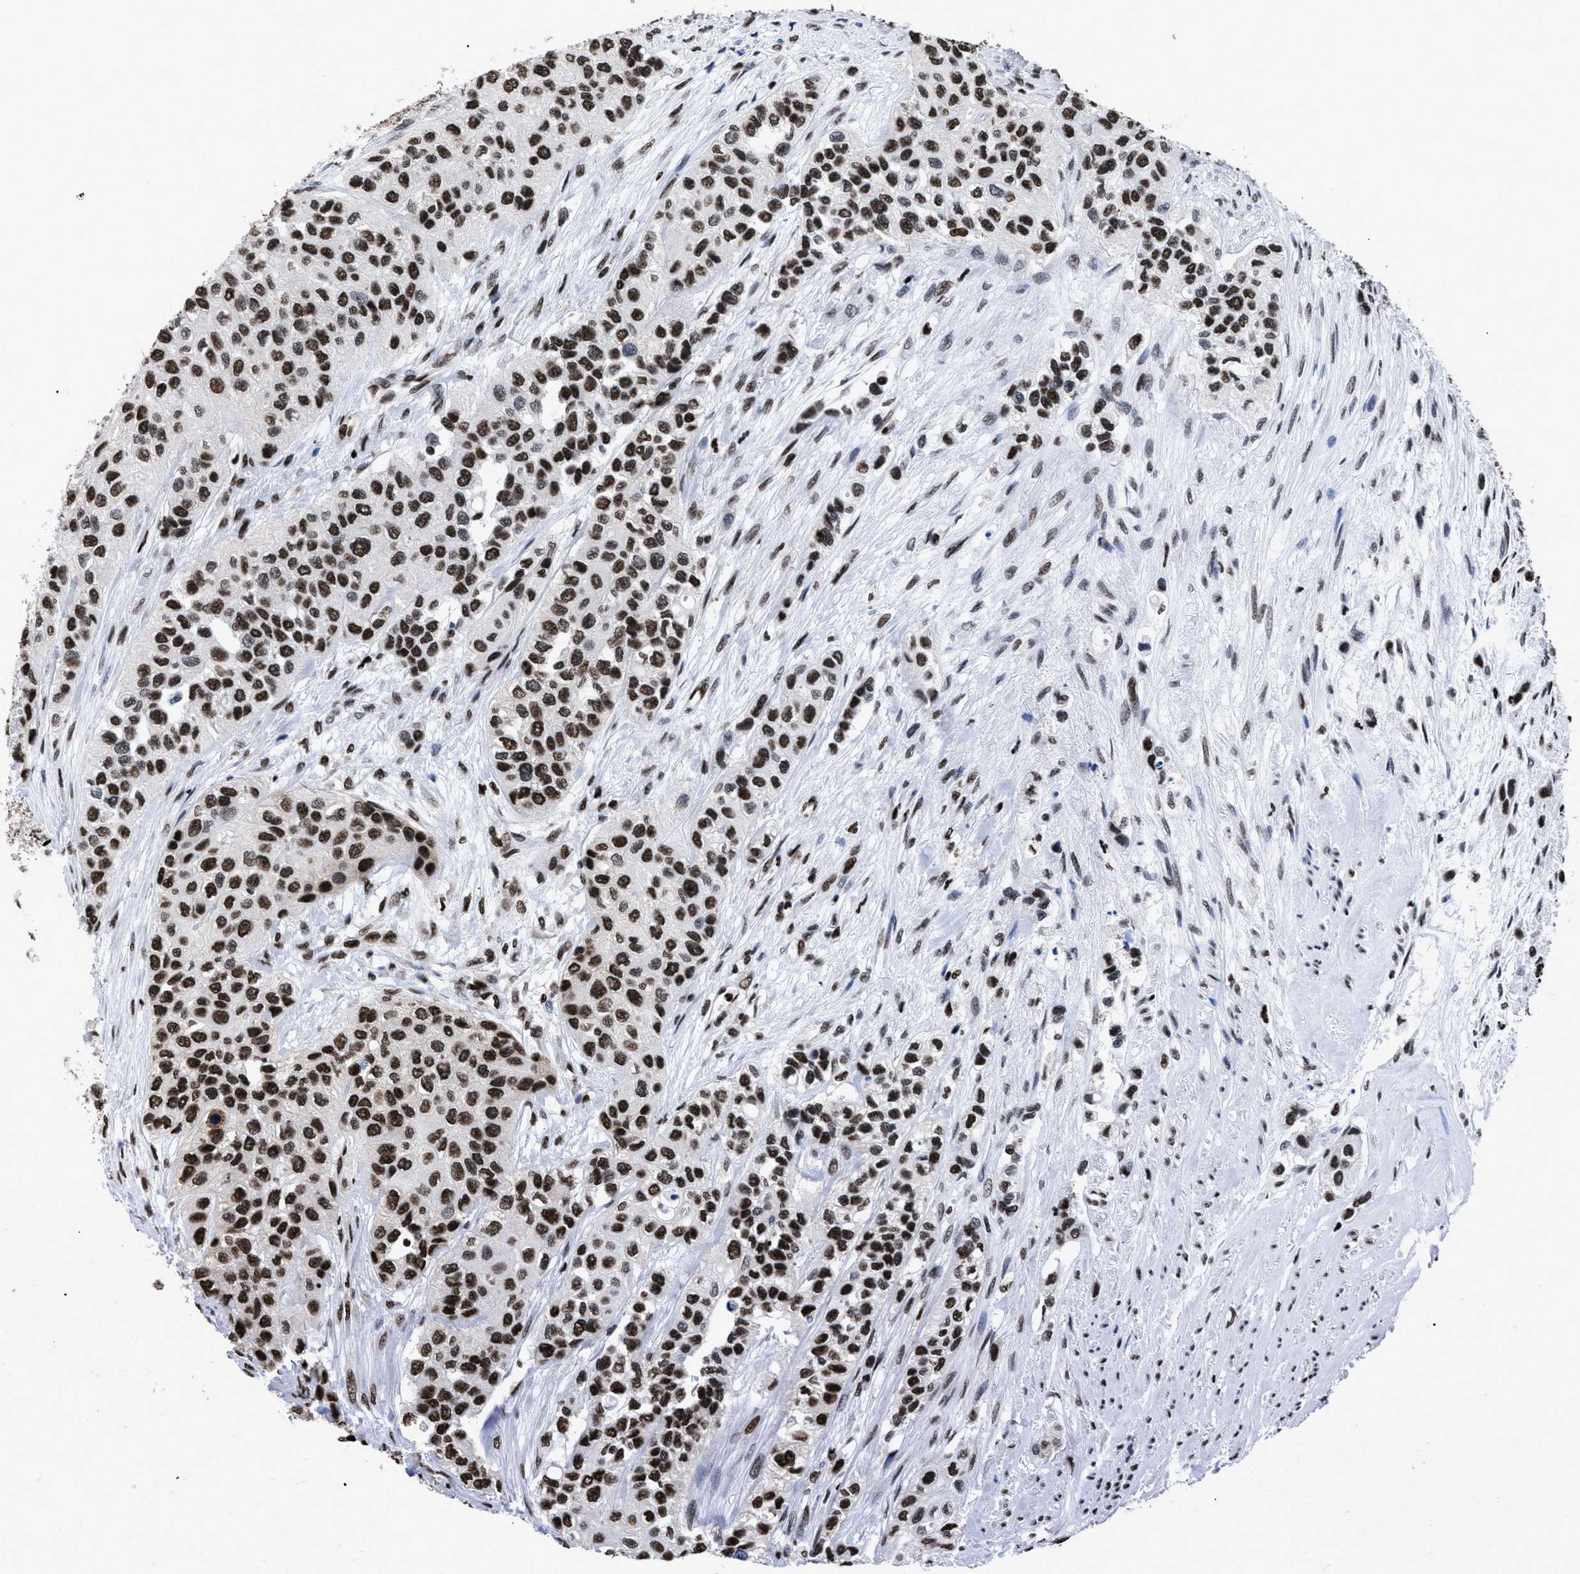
{"staining": {"intensity": "strong", "quantity": ">75%", "location": "nuclear"}, "tissue": "urothelial cancer", "cell_type": "Tumor cells", "image_type": "cancer", "snomed": [{"axis": "morphology", "description": "Urothelial carcinoma, High grade"}, {"axis": "topography", "description": "Urinary bladder"}], "caption": "Immunohistochemical staining of urothelial carcinoma (high-grade) reveals high levels of strong nuclear protein positivity in about >75% of tumor cells.", "gene": "CALHM3", "patient": {"sex": "female", "age": 56}}